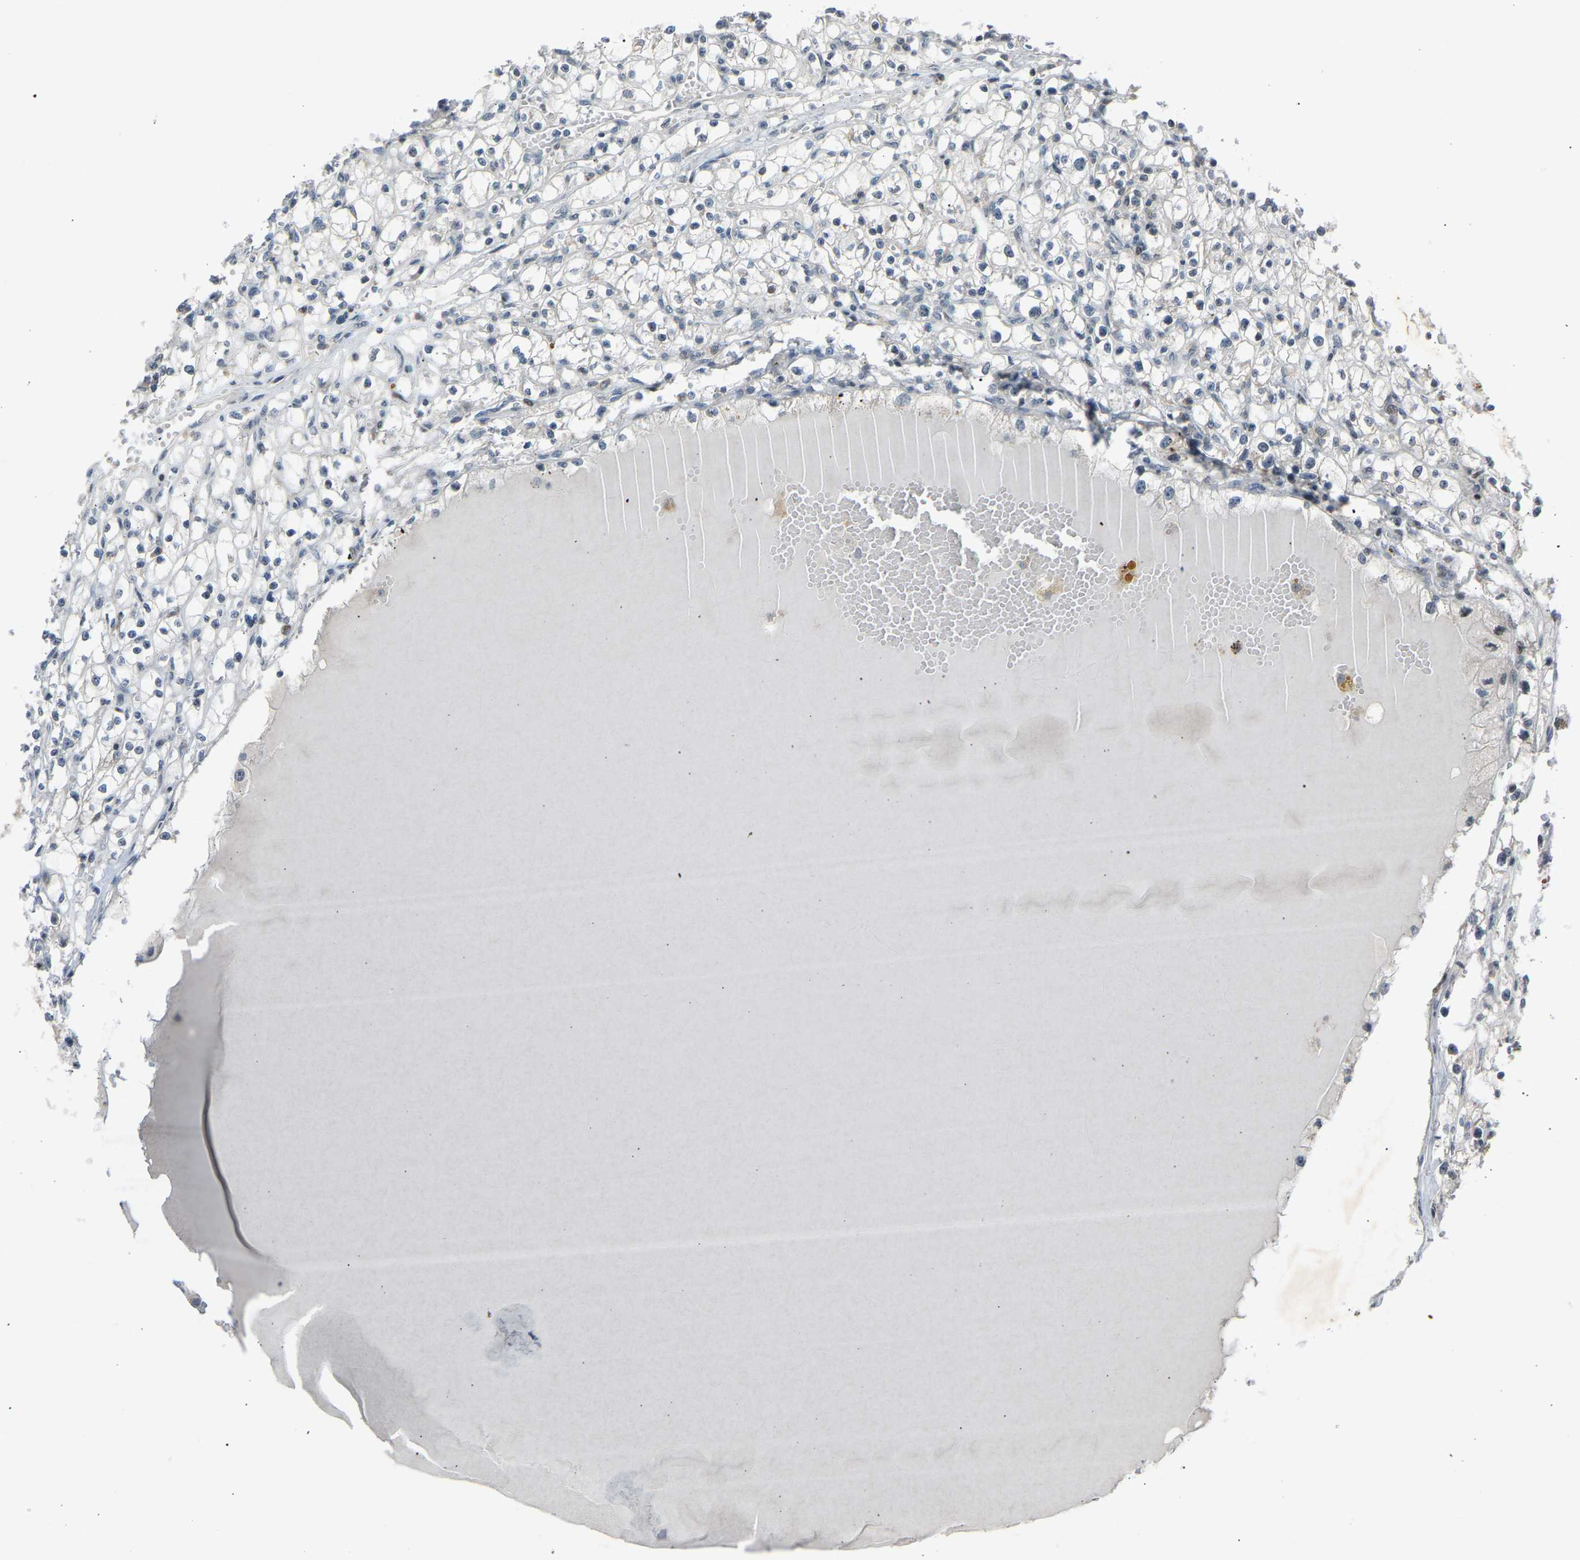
{"staining": {"intensity": "negative", "quantity": "none", "location": "none"}, "tissue": "renal cancer", "cell_type": "Tumor cells", "image_type": "cancer", "snomed": [{"axis": "morphology", "description": "Adenocarcinoma, NOS"}, {"axis": "topography", "description": "Kidney"}], "caption": "Tumor cells are negative for protein expression in human renal adenocarcinoma. Nuclei are stained in blue.", "gene": "SLIRP", "patient": {"sex": "male", "age": 56}}